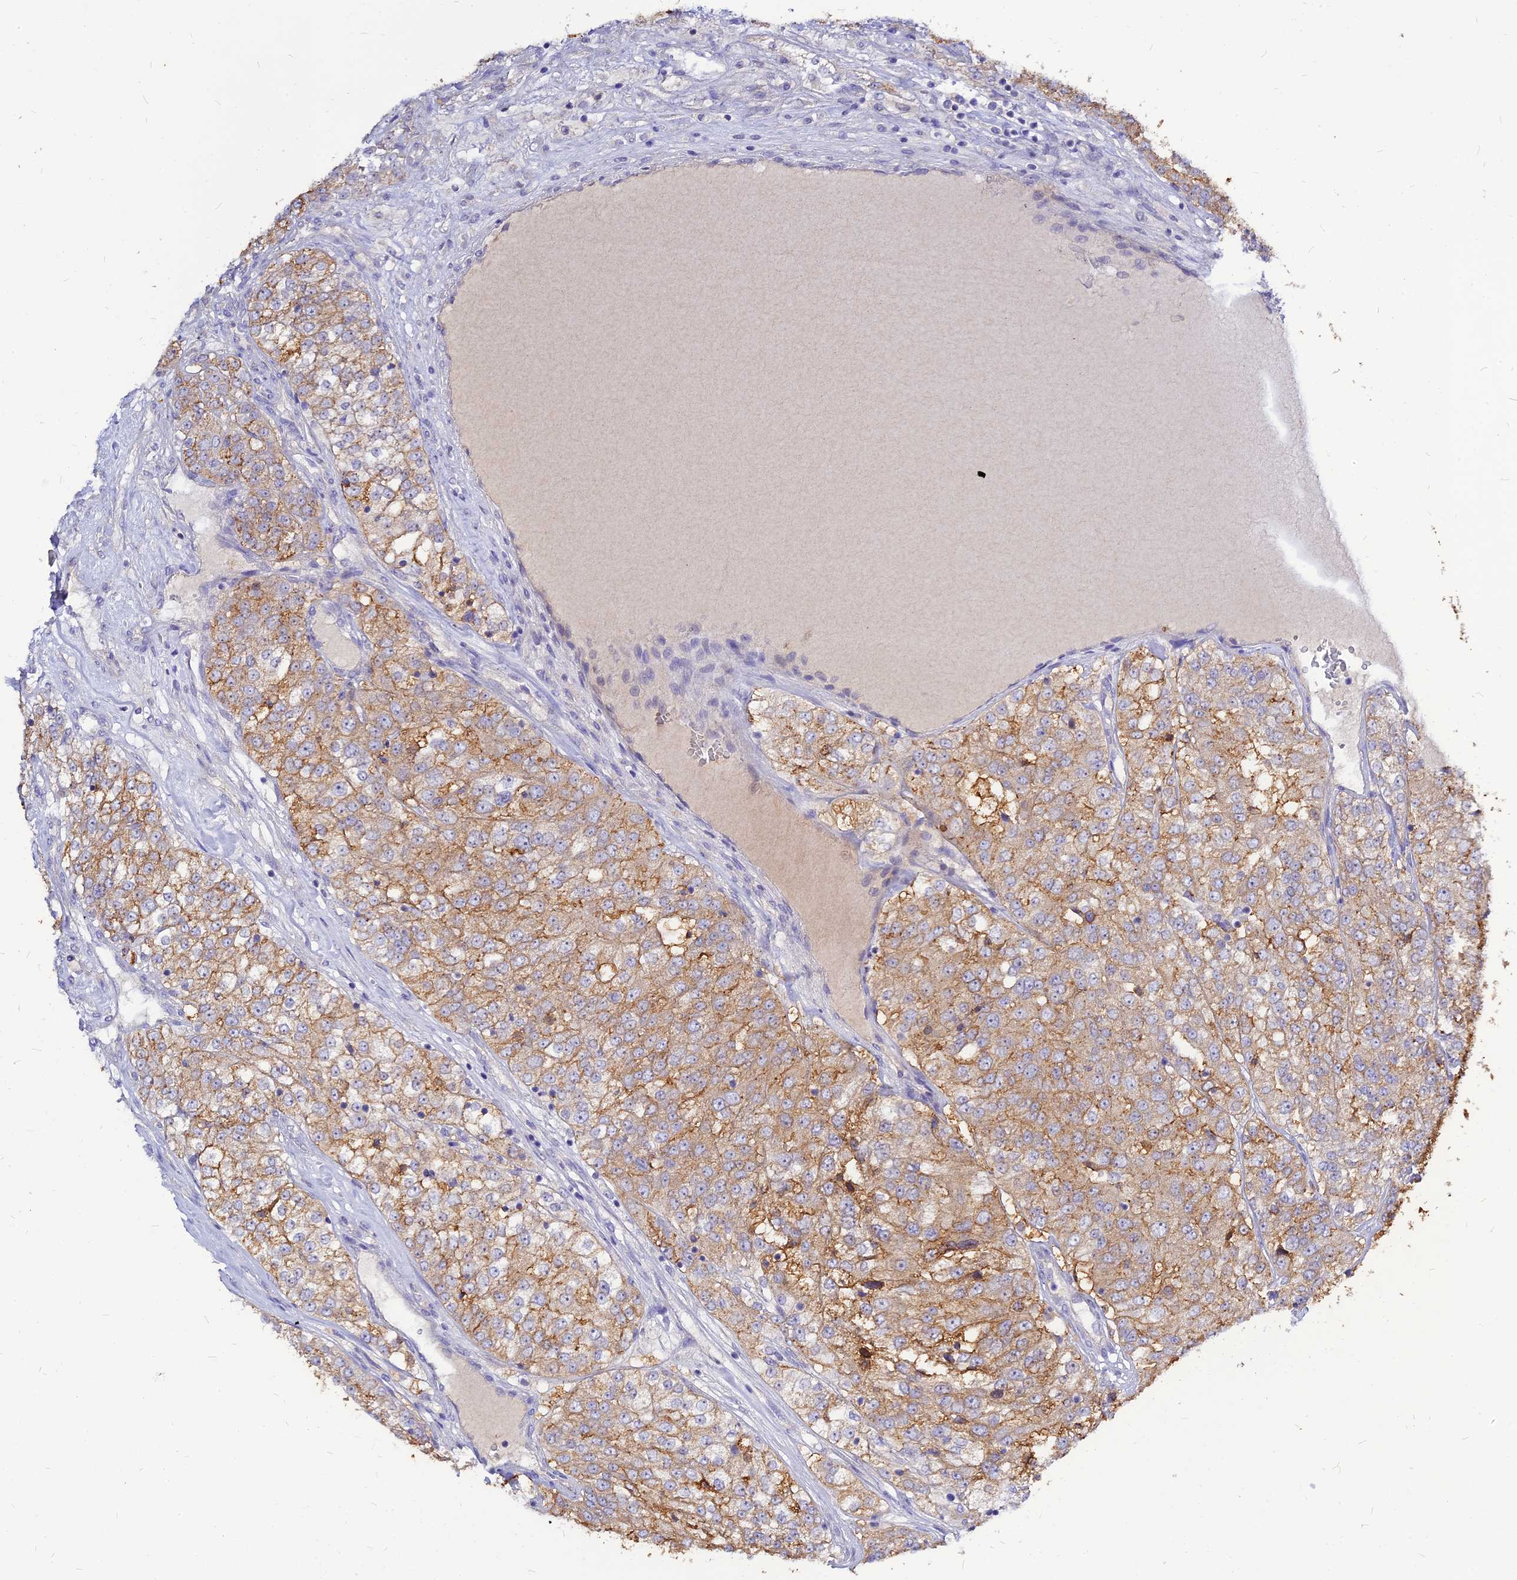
{"staining": {"intensity": "moderate", "quantity": ">75%", "location": "cytoplasmic/membranous"}, "tissue": "renal cancer", "cell_type": "Tumor cells", "image_type": "cancer", "snomed": [{"axis": "morphology", "description": "Adenocarcinoma, NOS"}, {"axis": "topography", "description": "Kidney"}], "caption": "A medium amount of moderate cytoplasmic/membranous staining is appreciated in approximately >75% of tumor cells in renal cancer (adenocarcinoma) tissue.", "gene": "CZIB", "patient": {"sex": "female", "age": 63}}